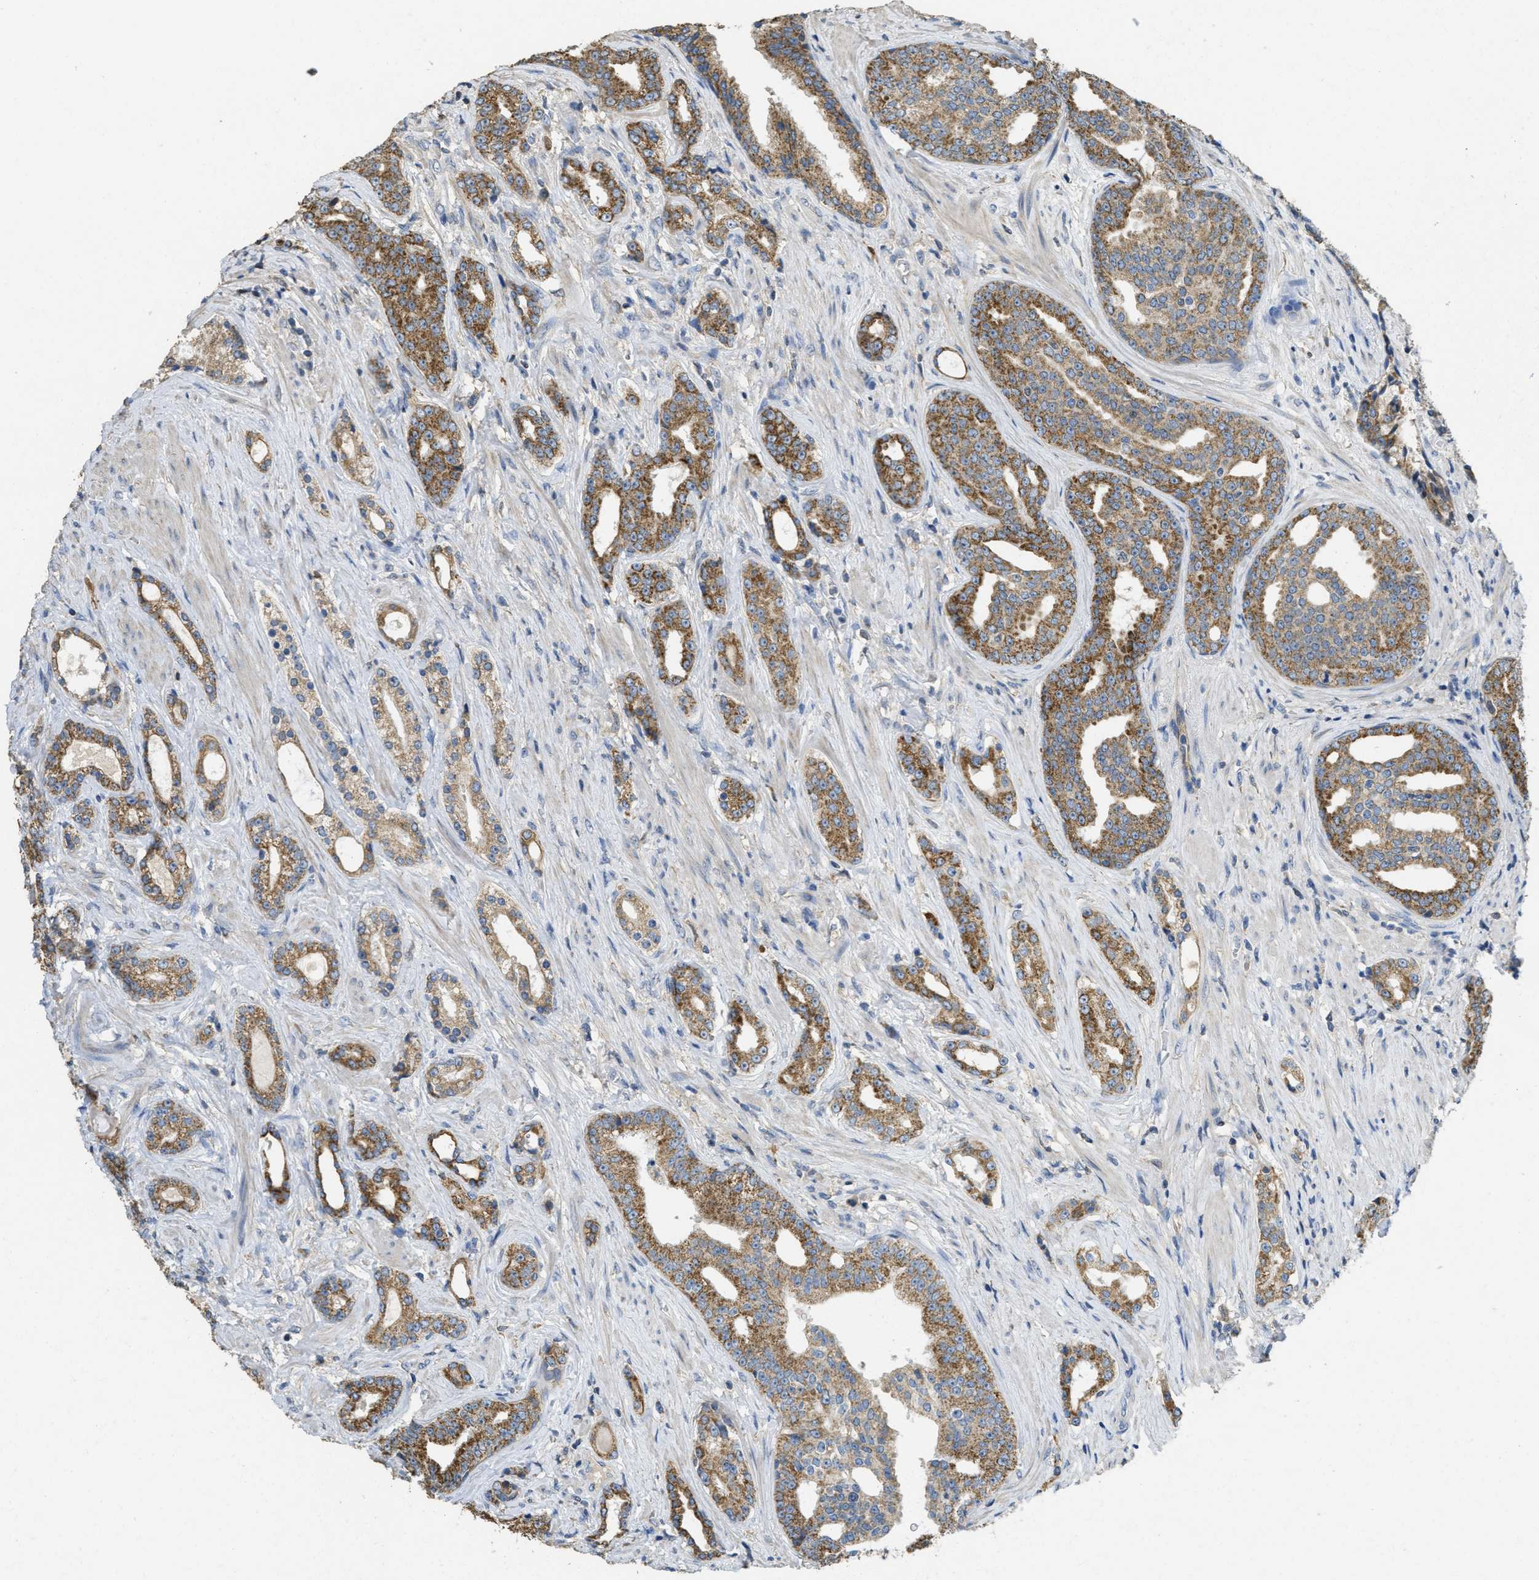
{"staining": {"intensity": "moderate", "quantity": ">75%", "location": "cytoplasmic/membranous"}, "tissue": "prostate cancer", "cell_type": "Tumor cells", "image_type": "cancer", "snomed": [{"axis": "morphology", "description": "Adenocarcinoma, High grade"}, {"axis": "topography", "description": "Prostate"}], "caption": "Prostate cancer tissue reveals moderate cytoplasmic/membranous staining in about >75% of tumor cells", "gene": "SFXN2", "patient": {"sex": "male", "age": 71}}